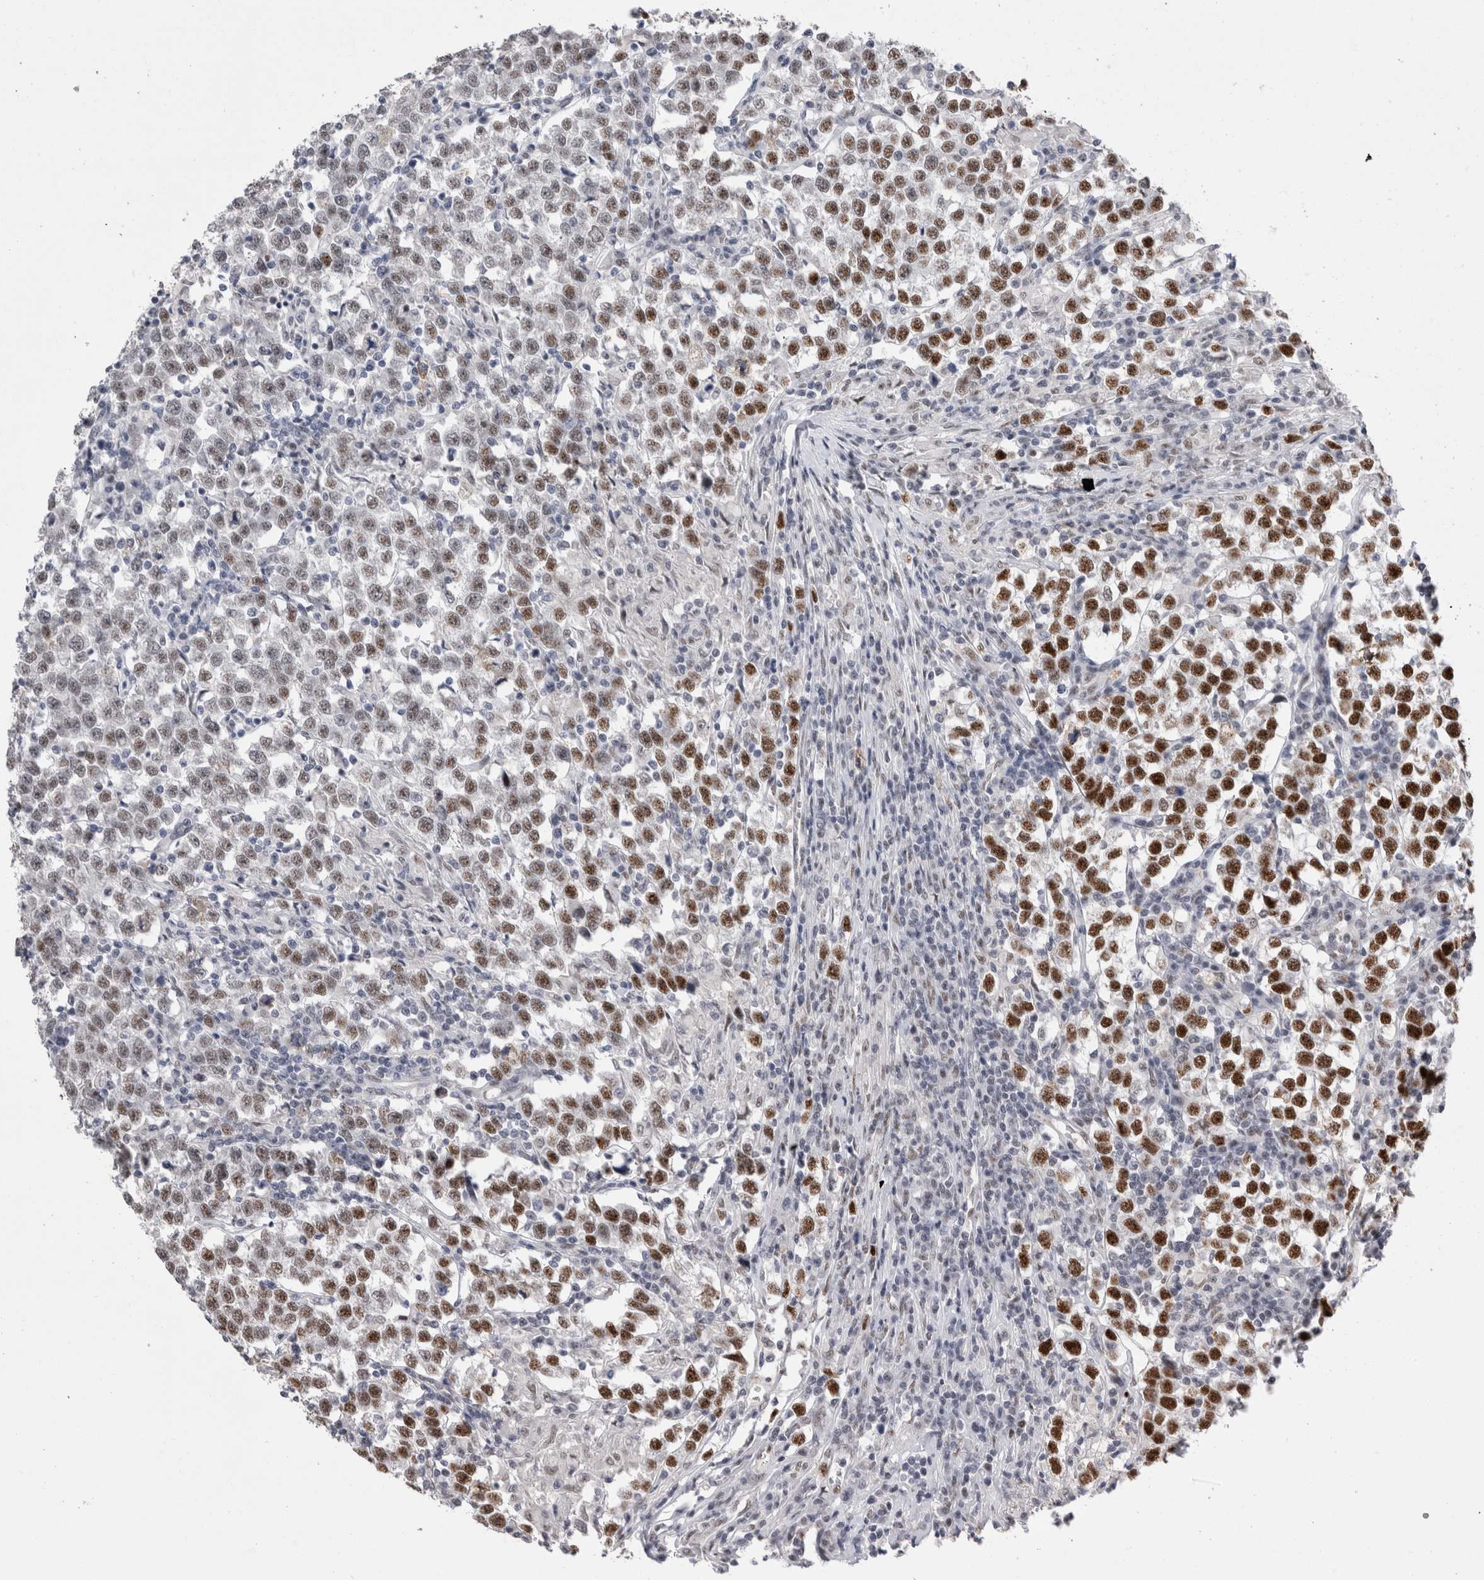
{"staining": {"intensity": "strong", "quantity": ">75%", "location": "nuclear"}, "tissue": "testis cancer", "cell_type": "Tumor cells", "image_type": "cancer", "snomed": [{"axis": "morphology", "description": "Normal tissue, NOS"}, {"axis": "morphology", "description": "Seminoma, NOS"}, {"axis": "topography", "description": "Testis"}], "caption": "A brown stain highlights strong nuclear expression of a protein in testis cancer (seminoma) tumor cells.", "gene": "RBM6", "patient": {"sex": "male", "age": 43}}